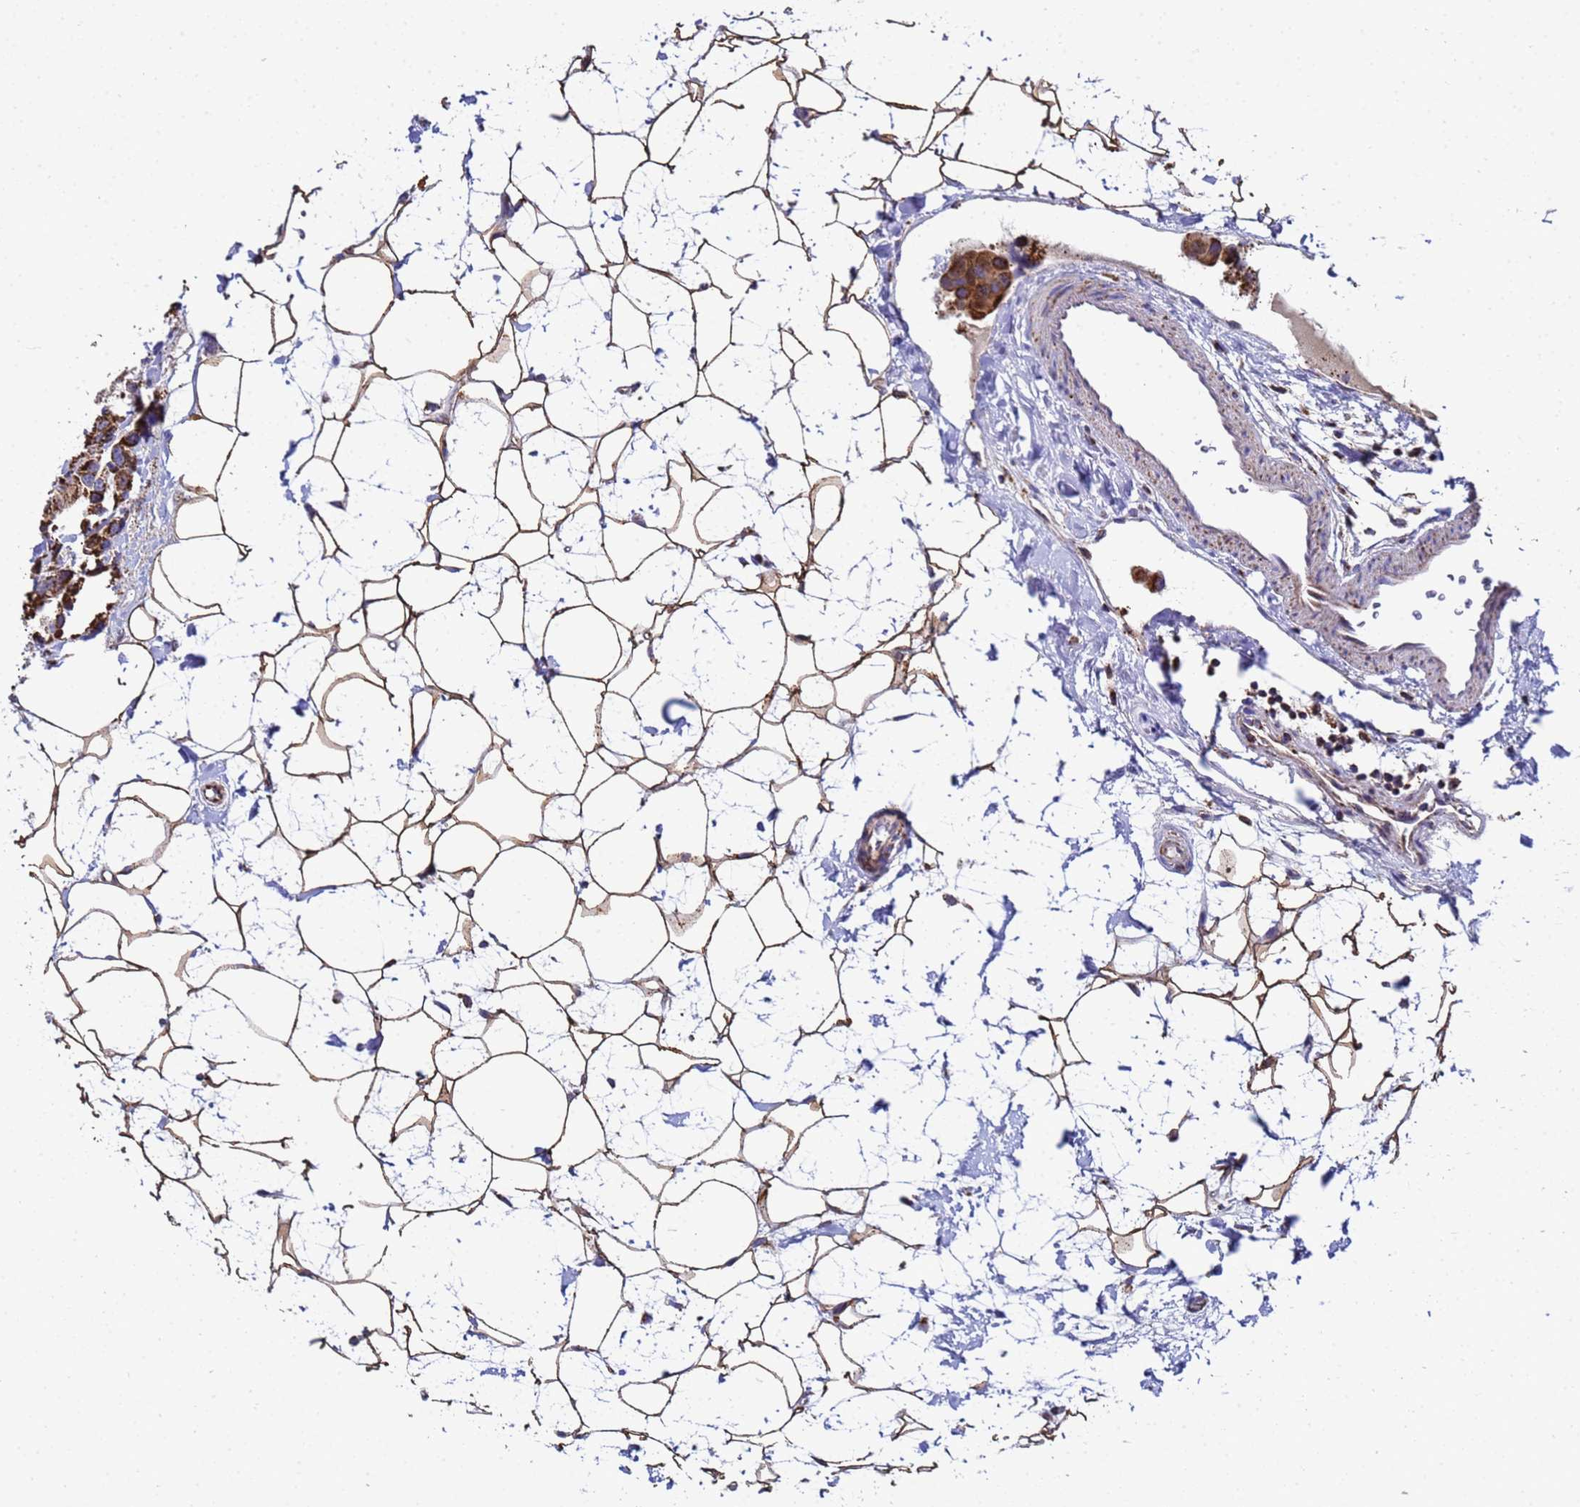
{"staining": {"intensity": "strong", "quantity": ">75%", "location": "cytoplasmic/membranous"}, "tissue": "breast cancer", "cell_type": "Tumor cells", "image_type": "cancer", "snomed": [{"axis": "morphology", "description": "Normal tissue, NOS"}, {"axis": "morphology", "description": "Duct carcinoma"}, {"axis": "topography", "description": "Breast"}], "caption": "Immunohistochemical staining of breast infiltrating ductal carcinoma shows high levels of strong cytoplasmic/membranous staining in approximately >75% of tumor cells.", "gene": "MRPS12", "patient": {"sex": "female", "age": 39}}